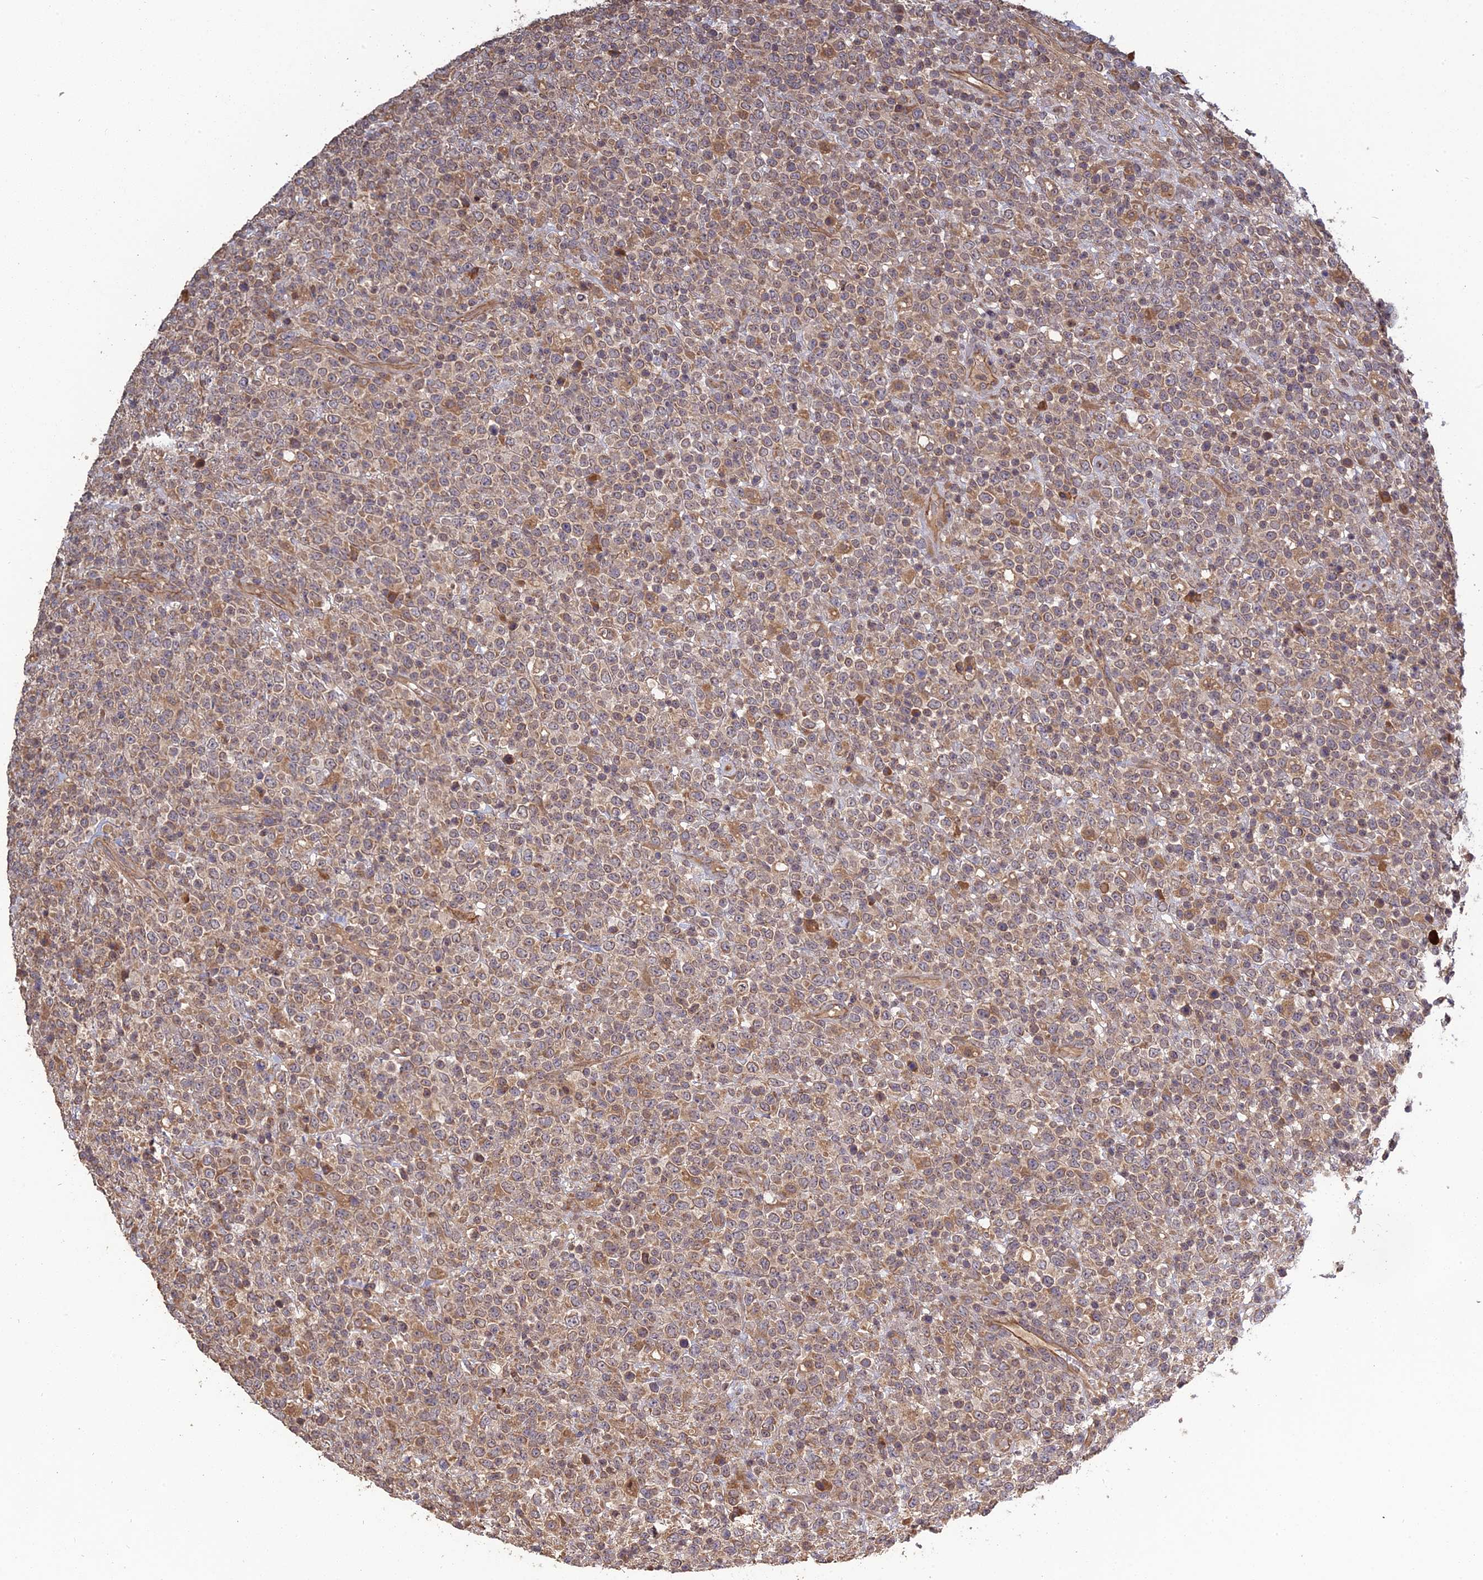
{"staining": {"intensity": "moderate", "quantity": ">75%", "location": "cytoplasmic/membranous"}, "tissue": "lymphoma", "cell_type": "Tumor cells", "image_type": "cancer", "snomed": [{"axis": "morphology", "description": "Malignant lymphoma, non-Hodgkin's type, High grade"}, {"axis": "topography", "description": "Colon"}], "caption": "Lymphoma stained with a brown dye exhibits moderate cytoplasmic/membranous positive positivity in approximately >75% of tumor cells.", "gene": "ARHGAP40", "patient": {"sex": "female", "age": 53}}